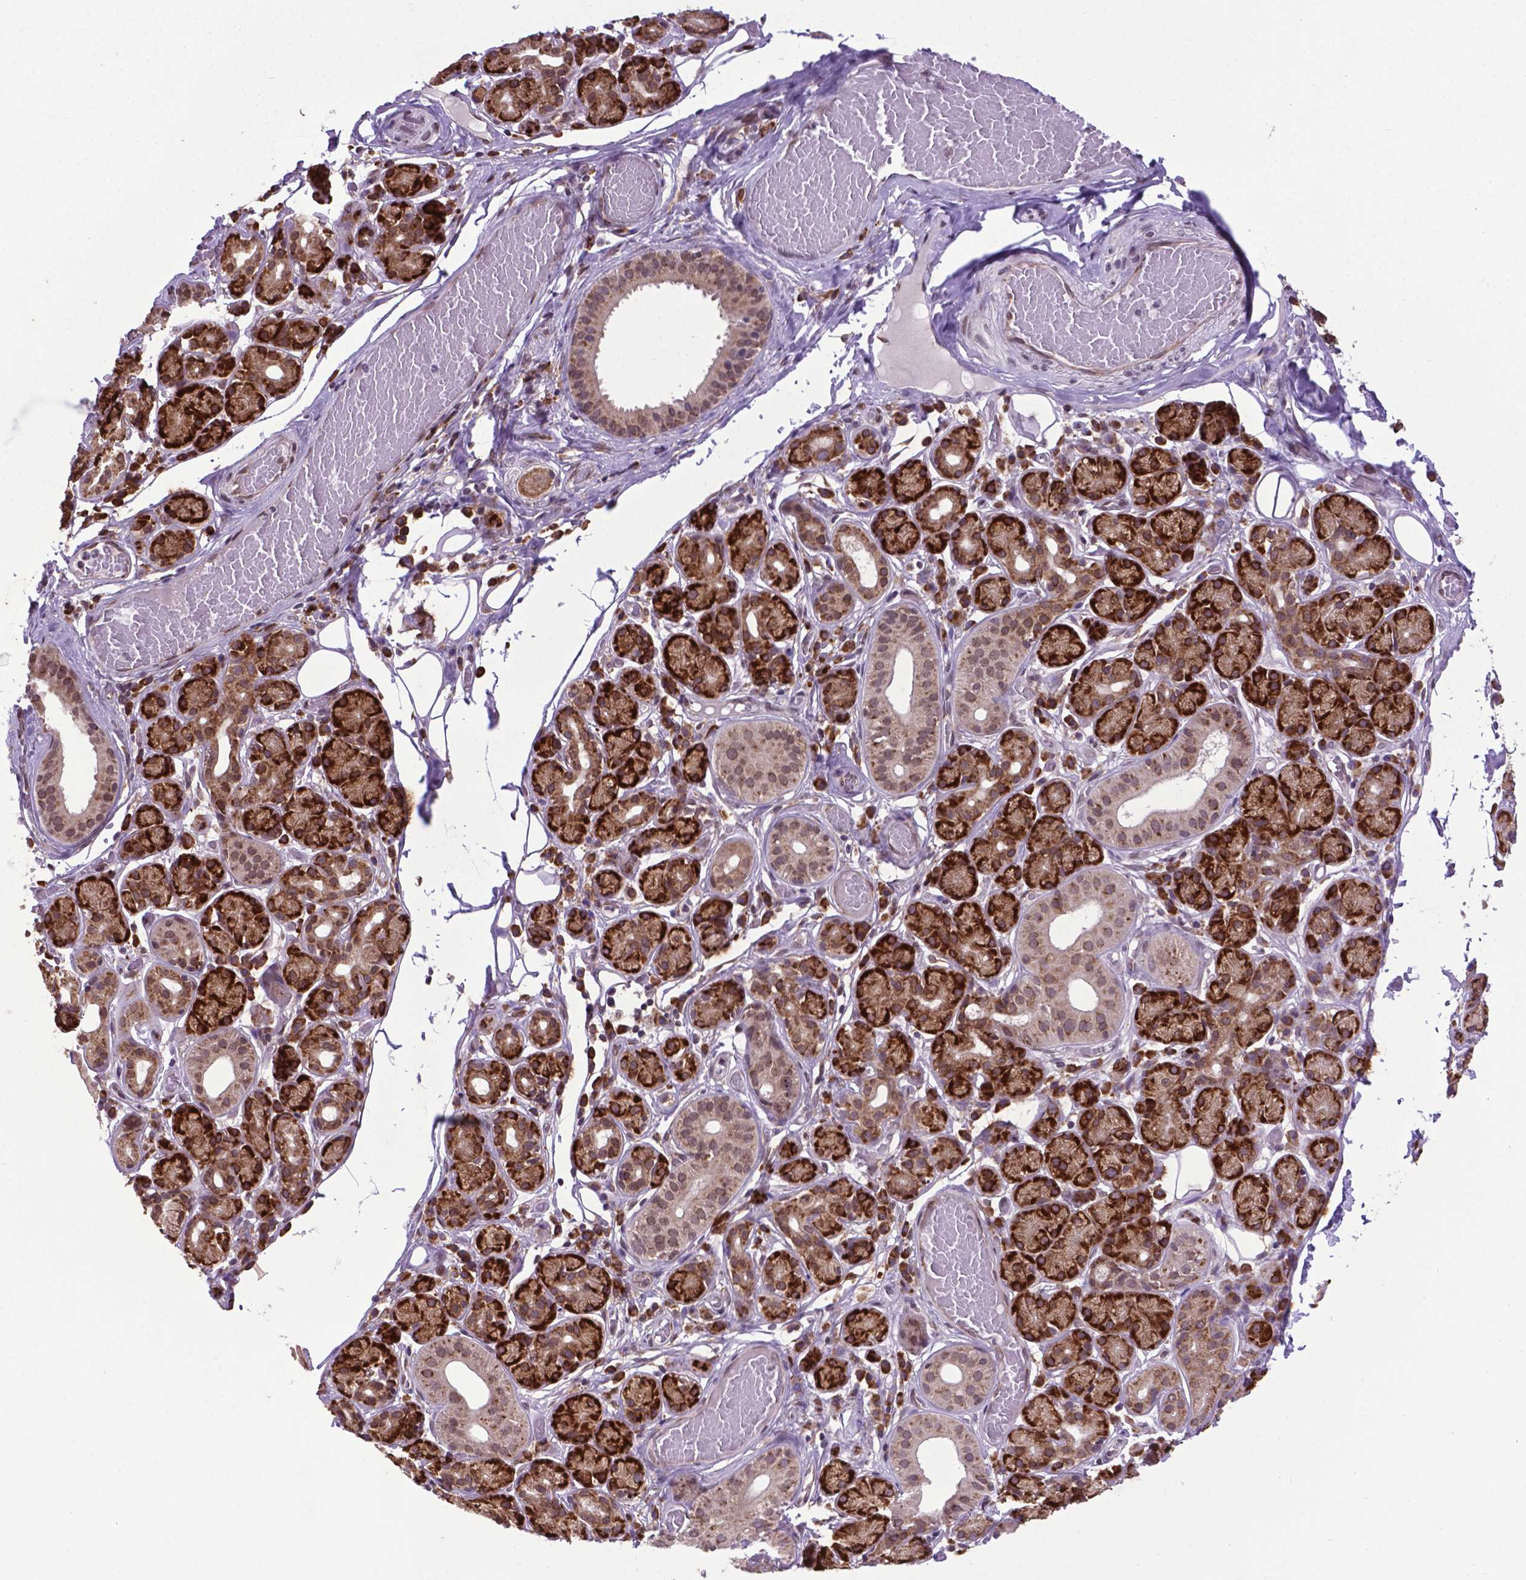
{"staining": {"intensity": "strong", "quantity": ">75%", "location": "cytoplasmic/membranous"}, "tissue": "salivary gland", "cell_type": "Glandular cells", "image_type": "normal", "snomed": [{"axis": "morphology", "description": "Normal tissue, NOS"}, {"axis": "topography", "description": "Salivary gland"}, {"axis": "topography", "description": "Peripheral nerve tissue"}], "caption": "A micrograph of human salivary gland stained for a protein displays strong cytoplasmic/membranous brown staining in glandular cells.", "gene": "ENSG00000269590", "patient": {"sex": "male", "age": 71}}